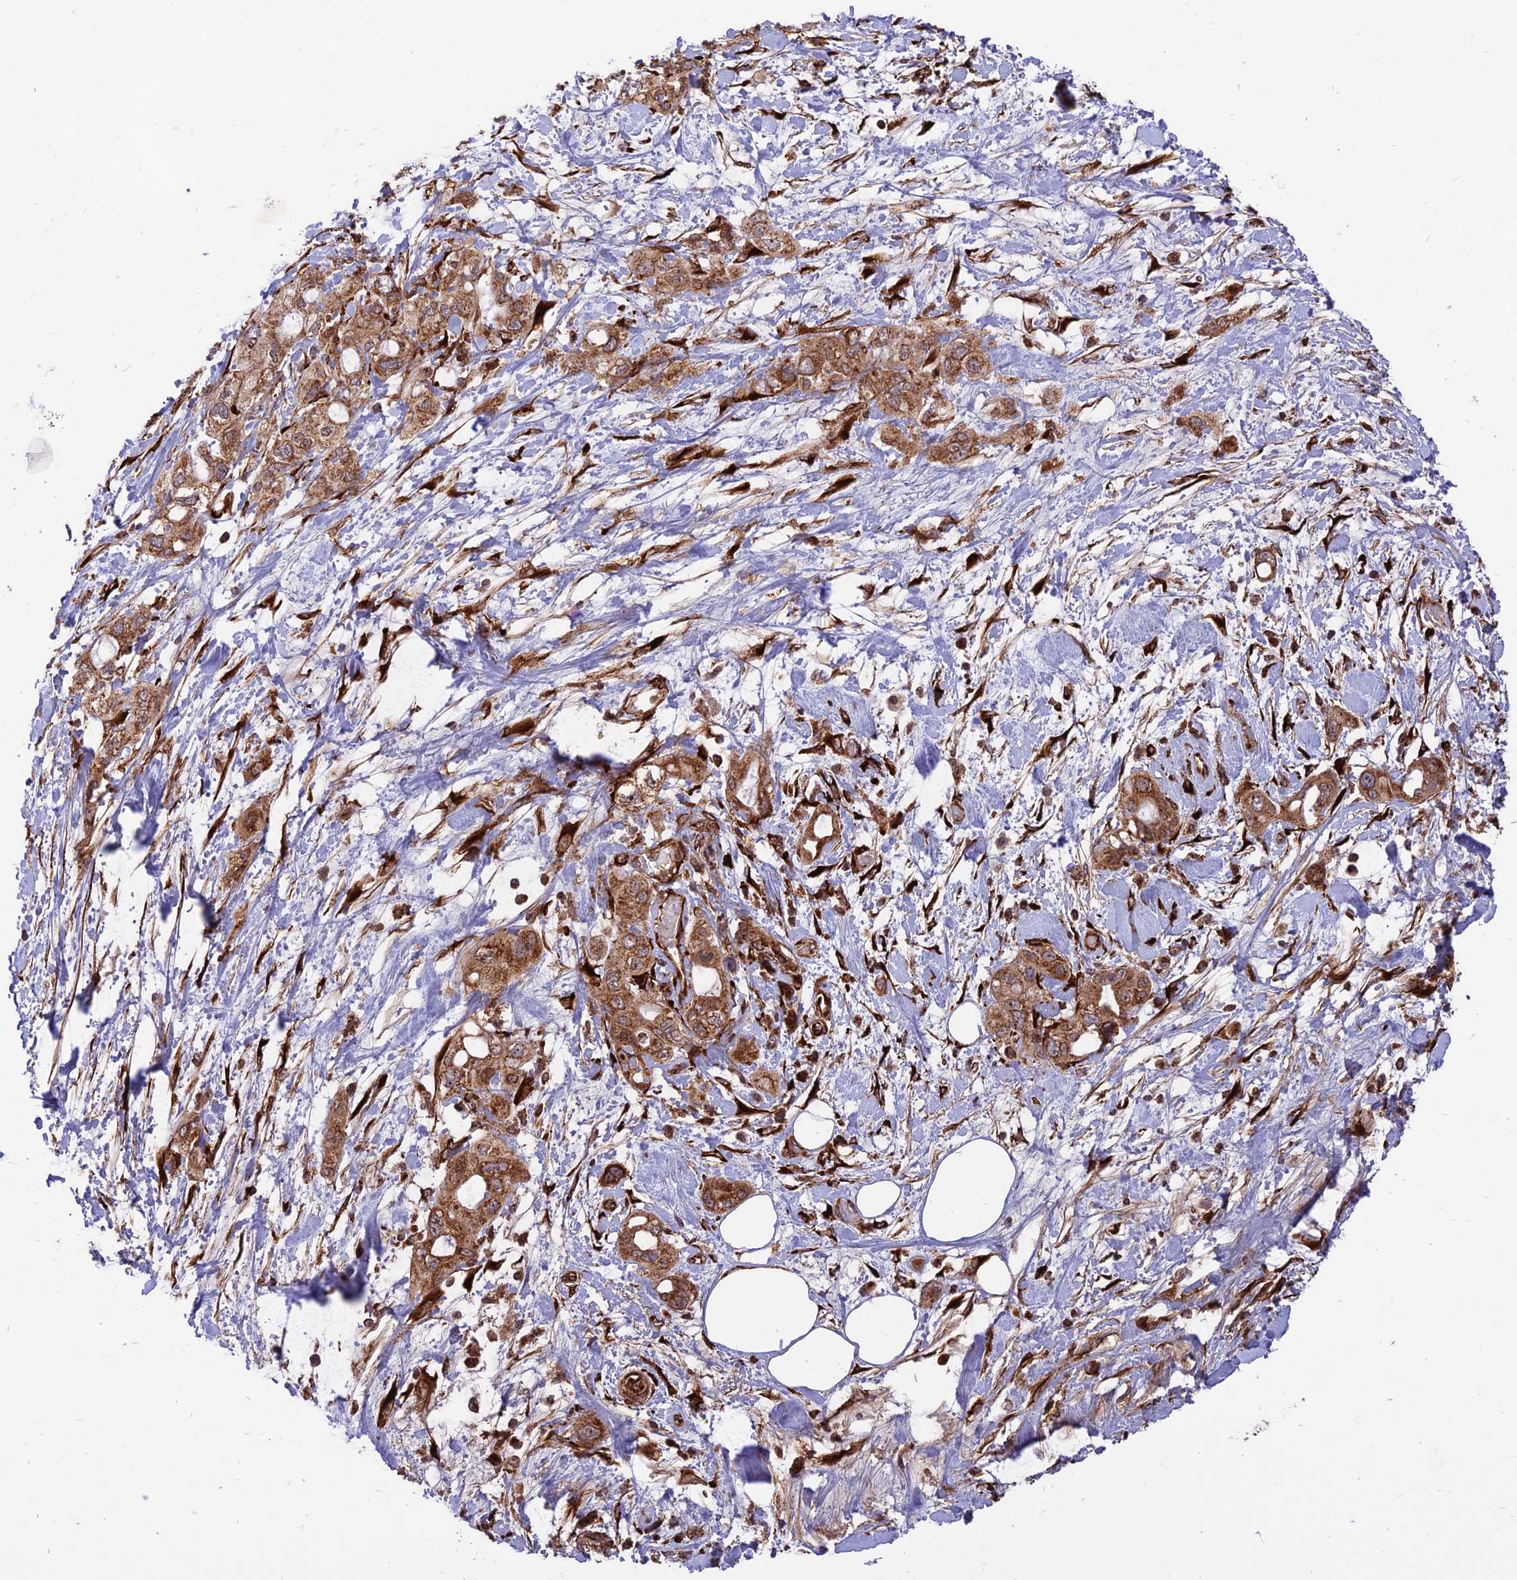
{"staining": {"intensity": "strong", "quantity": ">75%", "location": "cytoplasmic/membranous"}, "tissue": "pancreatic cancer", "cell_type": "Tumor cells", "image_type": "cancer", "snomed": [{"axis": "morphology", "description": "Inflammation, NOS"}, {"axis": "morphology", "description": "Adenocarcinoma, NOS"}, {"axis": "topography", "description": "Pancreas"}], "caption": "Strong cytoplasmic/membranous positivity for a protein is identified in about >75% of tumor cells of pancreatic adenocarcinoma using IHC.", "gene": "CRTAP", "patient": {"sex": "female", "age": 56}}